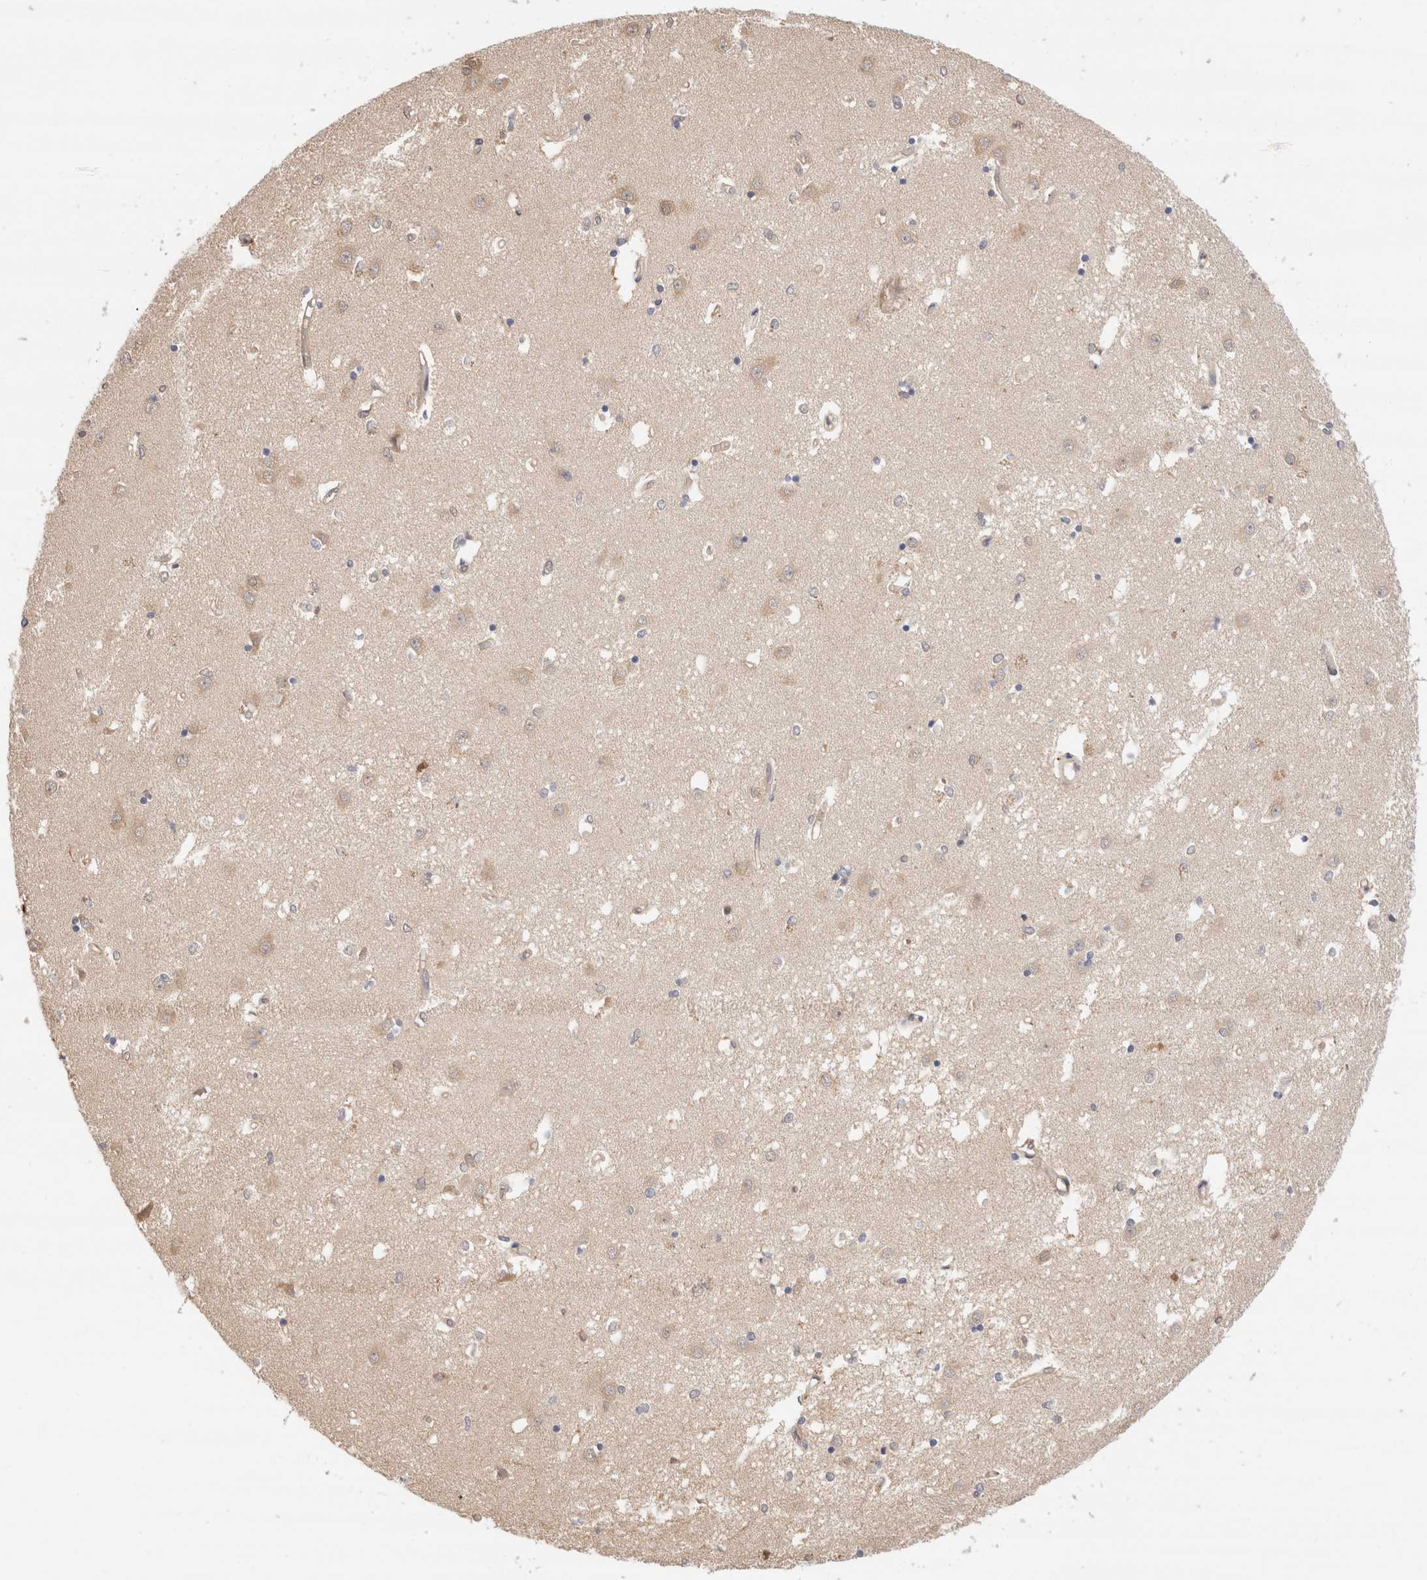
{"staining": {"intensity": "weak", "quantity": "<25%", "location": "cytoplasmic/membranous"}, "tissue": "caudate", "cell_type": "Glial cells", "image_type": "normal", "snomed": [{"axis": "morphology", "description": "Normal tissue, NOS"}, {"axis": "topography", "description": "Lateral ventricle wall"}], "caption": "DAB (3,3'-diaminobenzidine) immunohistochemical staining of benign caudate shows no significant staining in glial cells.", "gene": "C17orf97", "patient": {"sex": "male", "age": 45}}